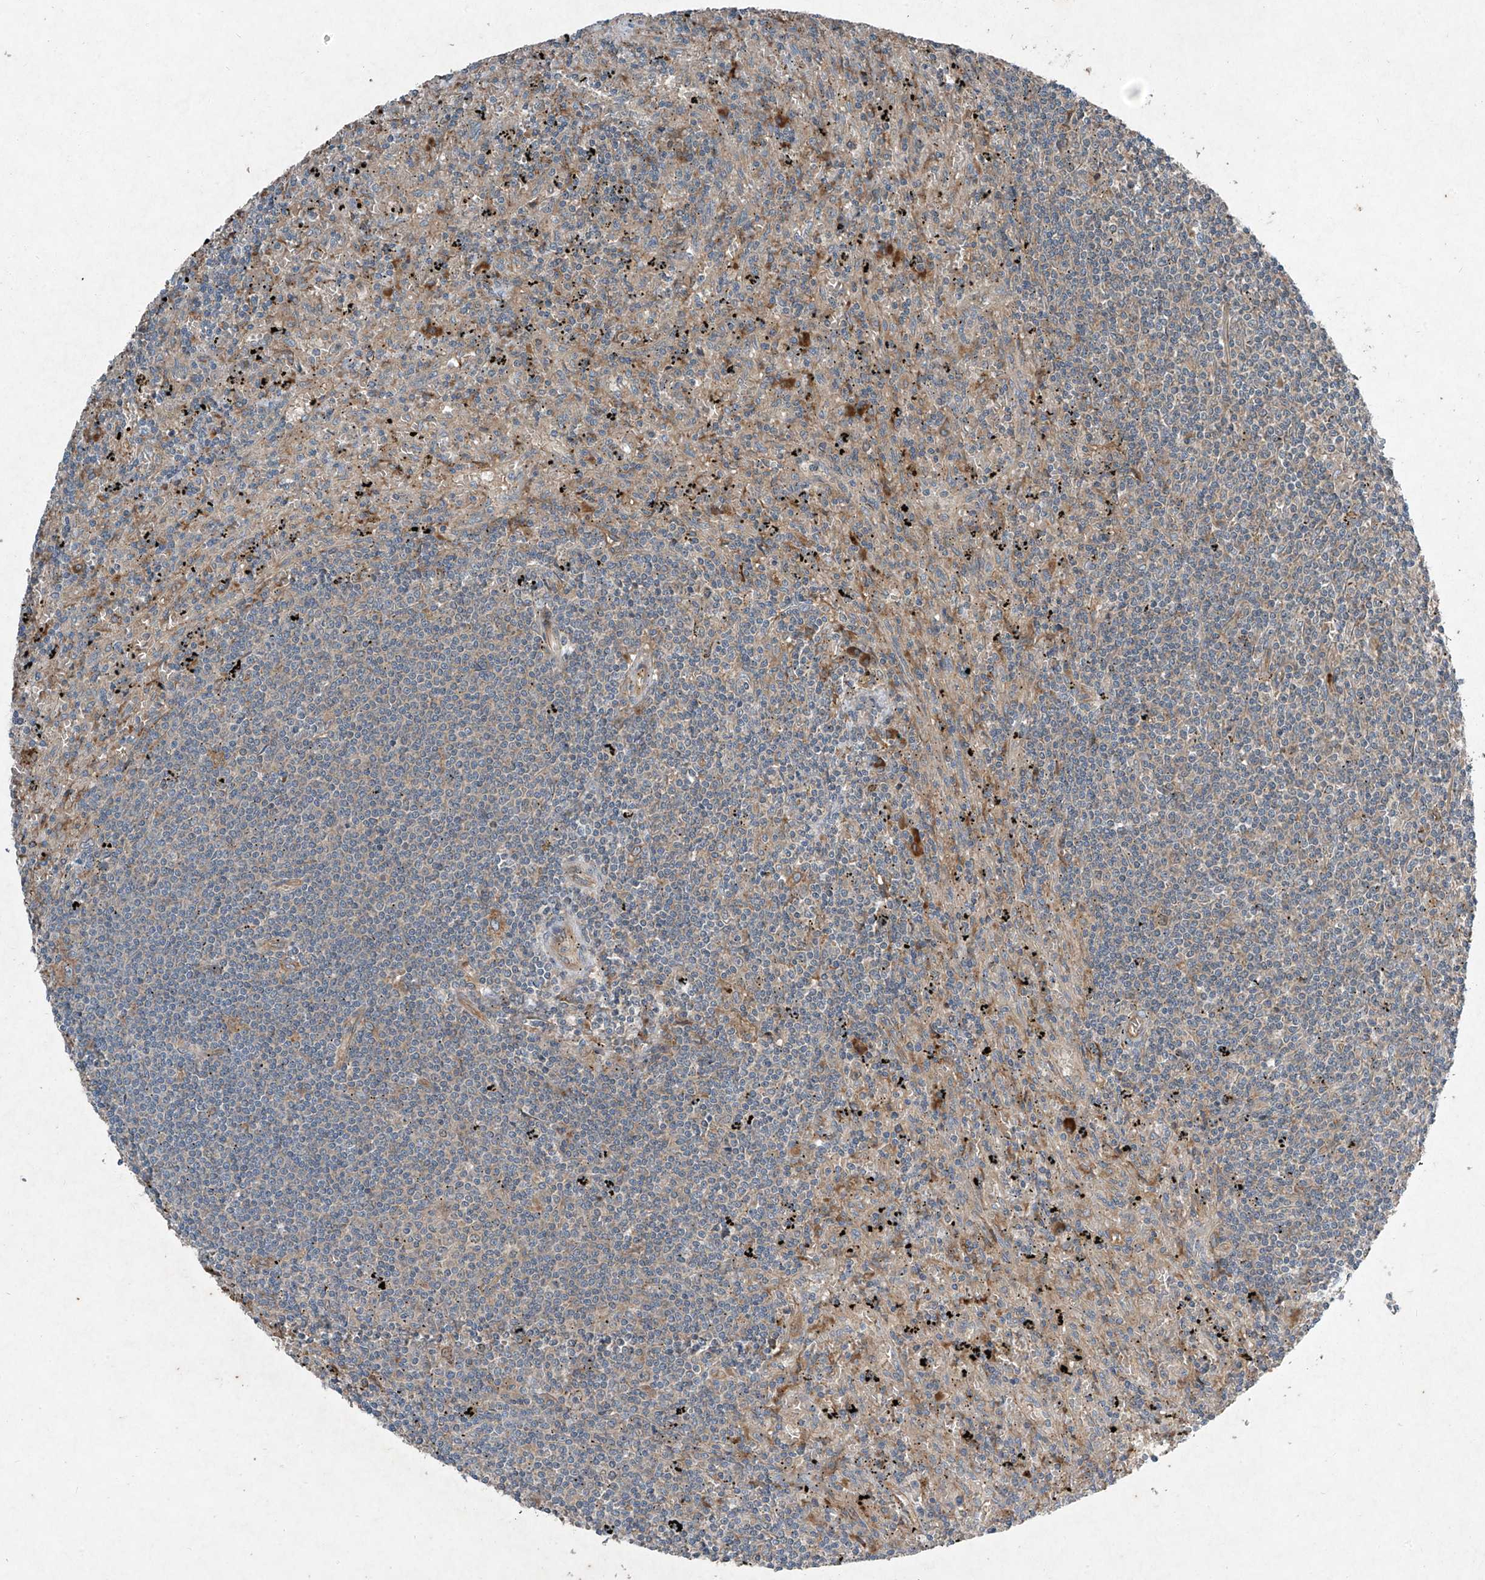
{"staining": {"intensity": "negative", "quantity": "none", "location": "none"}, "tissue": "lymphoma", "cell_type": "Tumor cells", "image_type": "cancer", "snomed": [{"axis": "morphology", "description": "Malignant lymphoma, non-Hodgkin's type, Low grade"}, {"axis": "topography", "description": "Spleen"}], "caption": "Immunohistochemical staining of lymphoma reveals no significant positivity in tumor cells.", "gene": "FOXRED2", "patient": {"sex": "male", "age": 76}}